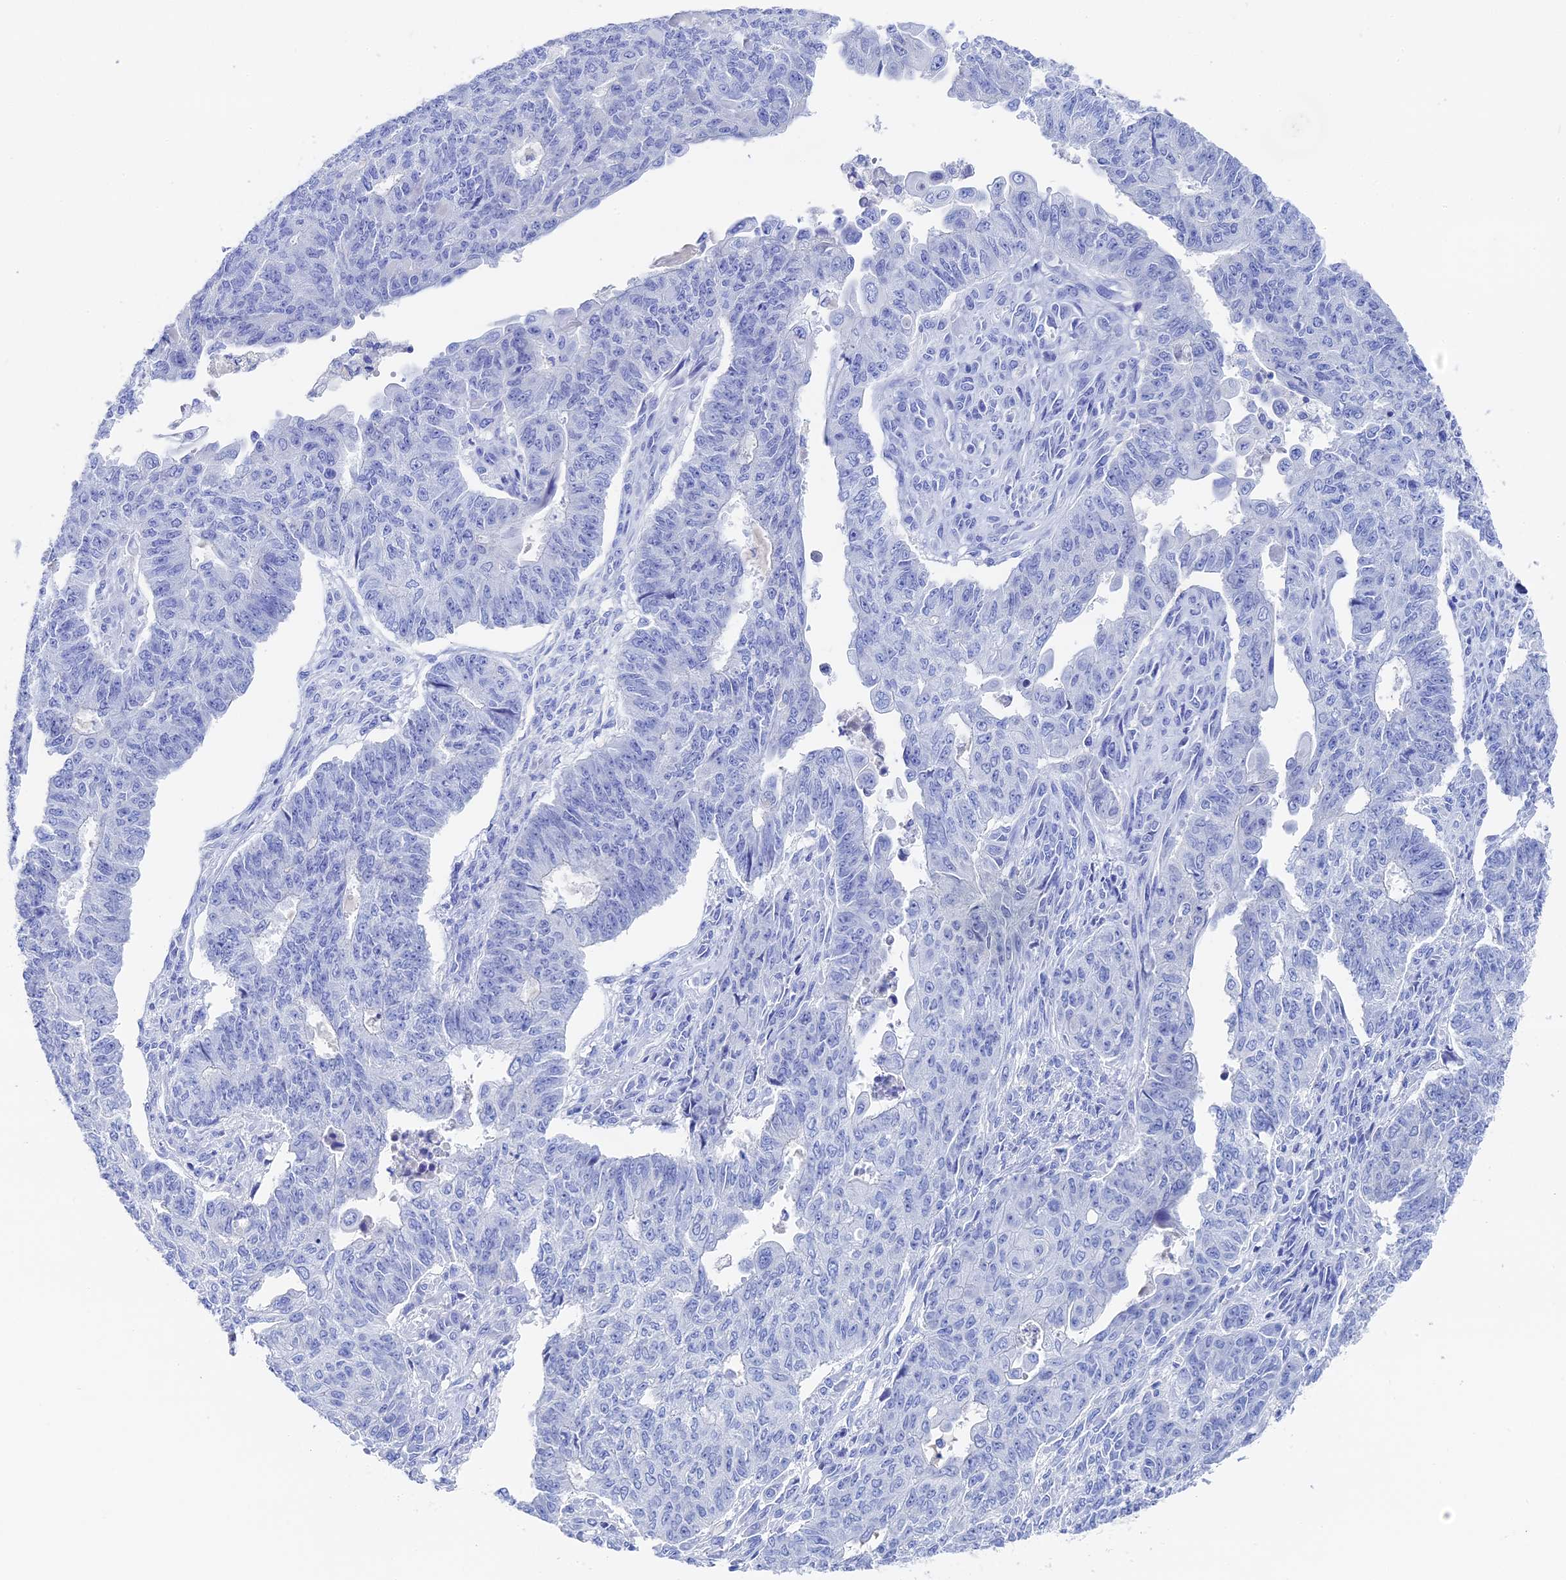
{"staining": {"intensity": "negative", "quantity": "none", "location": "none"}, "tissue": "endometrial cancer", "cell_type": "Tumor cells", "image_type": "cancer", "snomed": [{"axis": "morphology", "description": "Adenocarcinoma, NOS"}, {"axis": "topography", "description": "Endometrium"}], "caption": "Adenocarcinoma (endometrial) was stained to show a protein in brown. There is no significant positivity in tumor cells. (DAB immunohistochemistry with hematoxylin counter stain).", "gene": "UNC119", "patient": {"sex": "female", "age": 32}}